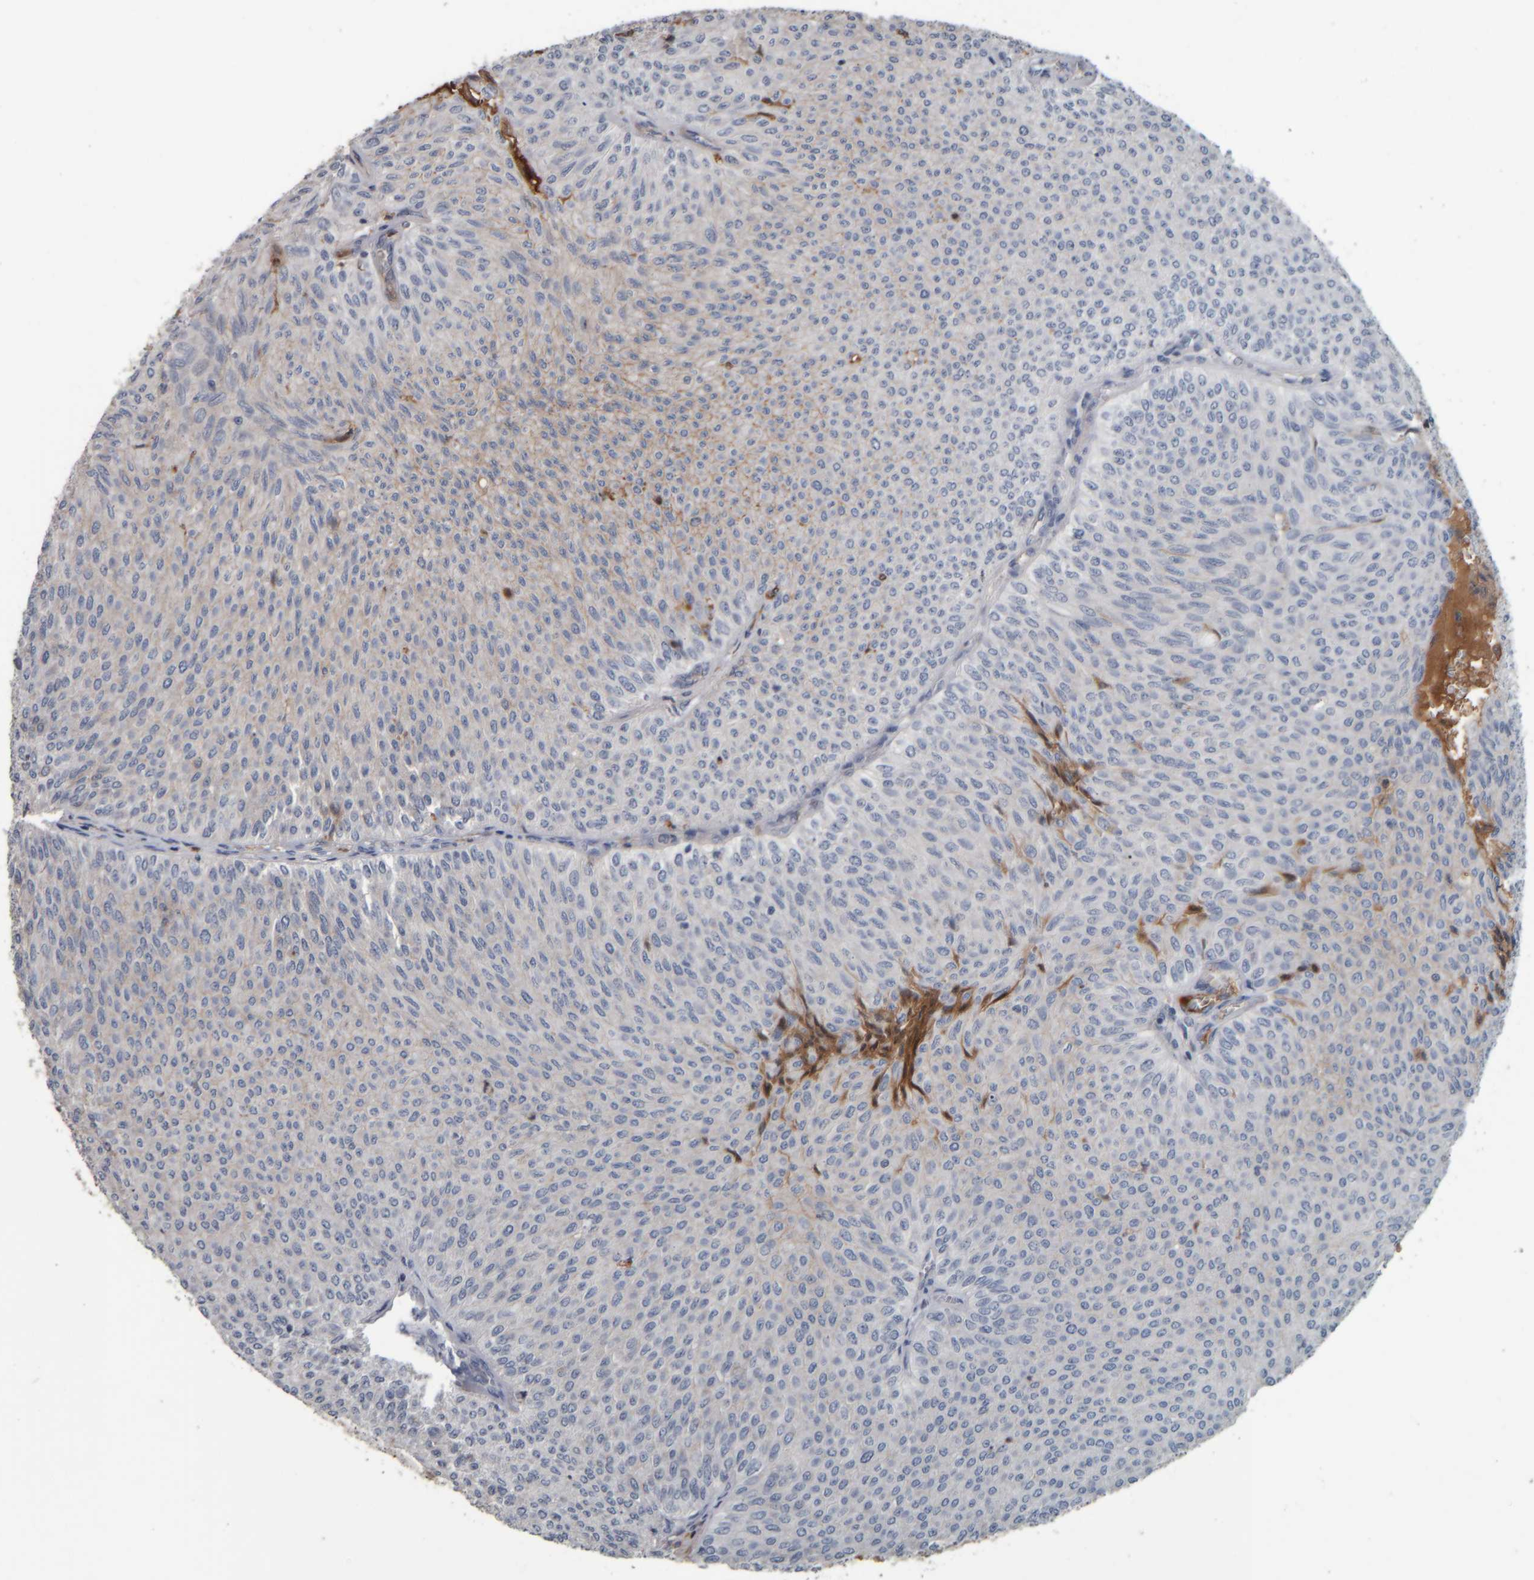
{"staining": {"intensity": "negative", "quantity": "none", "location": "none"}, "tissue": "urothelial cancer", "cell_type": "Tumor cells", "image_type": "cancer", "snomed": [{"axis": "morphology", "description": "Urothelial carcinoma, Low grade"}, {"axis": "topography", "description": "Urinary bladder"}], "caption": "Photomicrograph shows no significant protein expression in tumor cells of urothelial cancer.", "gene": "CAVIN4", "patient": {"sex": "male", "age": 78}}